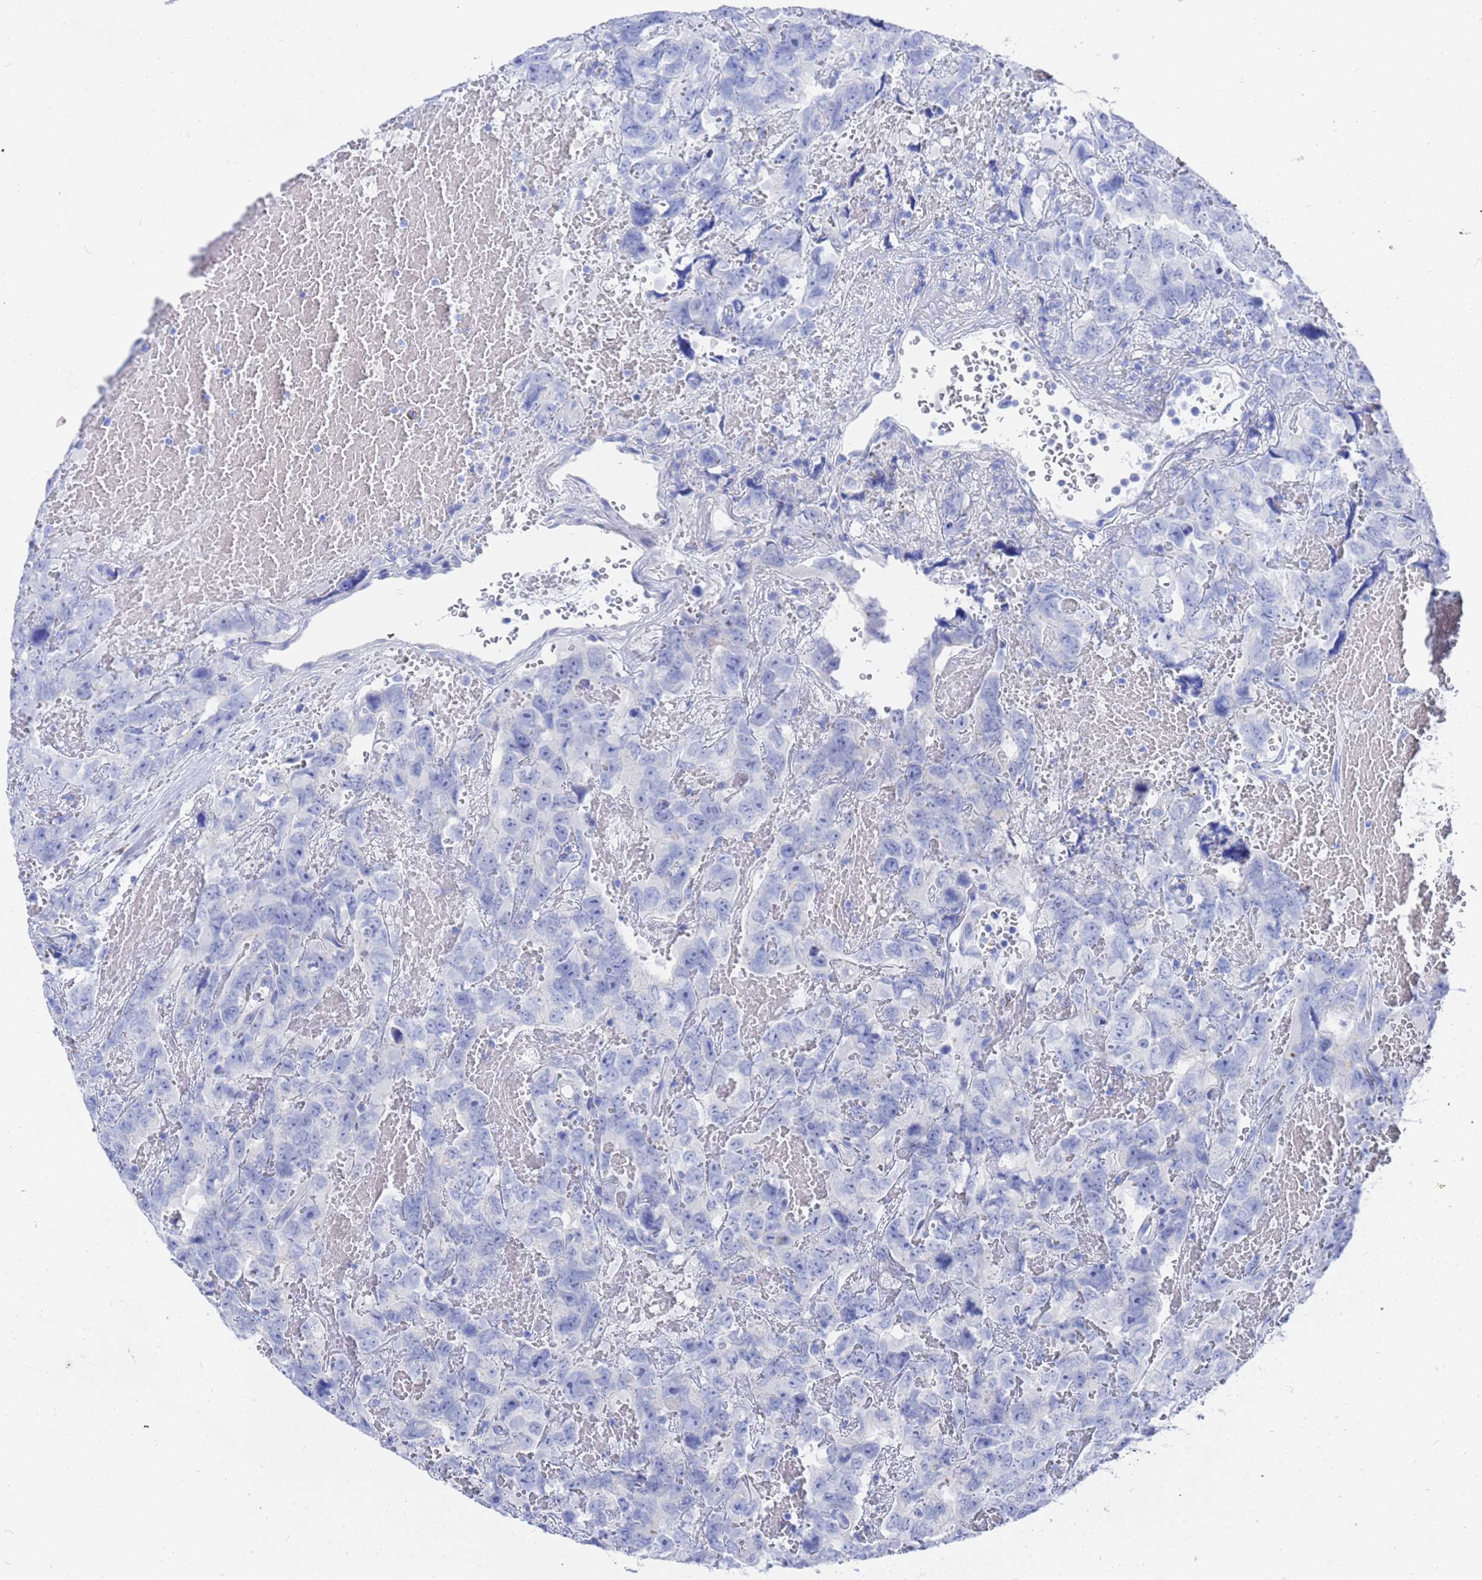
{"staining": {"intensity": "negative", "quantity": "none", "location": "none"}, "tissue": "testis cancer", "cell_type": "Tumor cells", "image_type": "cancer", "snomed": [{"axis": "morphology", "description": "Carcinoma, Embryonal, NOS"}, {"axis": "topography", "description": "Testis"}], "caption": "Immunohistochemical staining of human testis cancer demonstrates no significant positivity in tumor cells. (DAB IHC with hematoxylin counter stain).", "gene": "GGT1", "patient": {"sex": "male", "age": 45}}